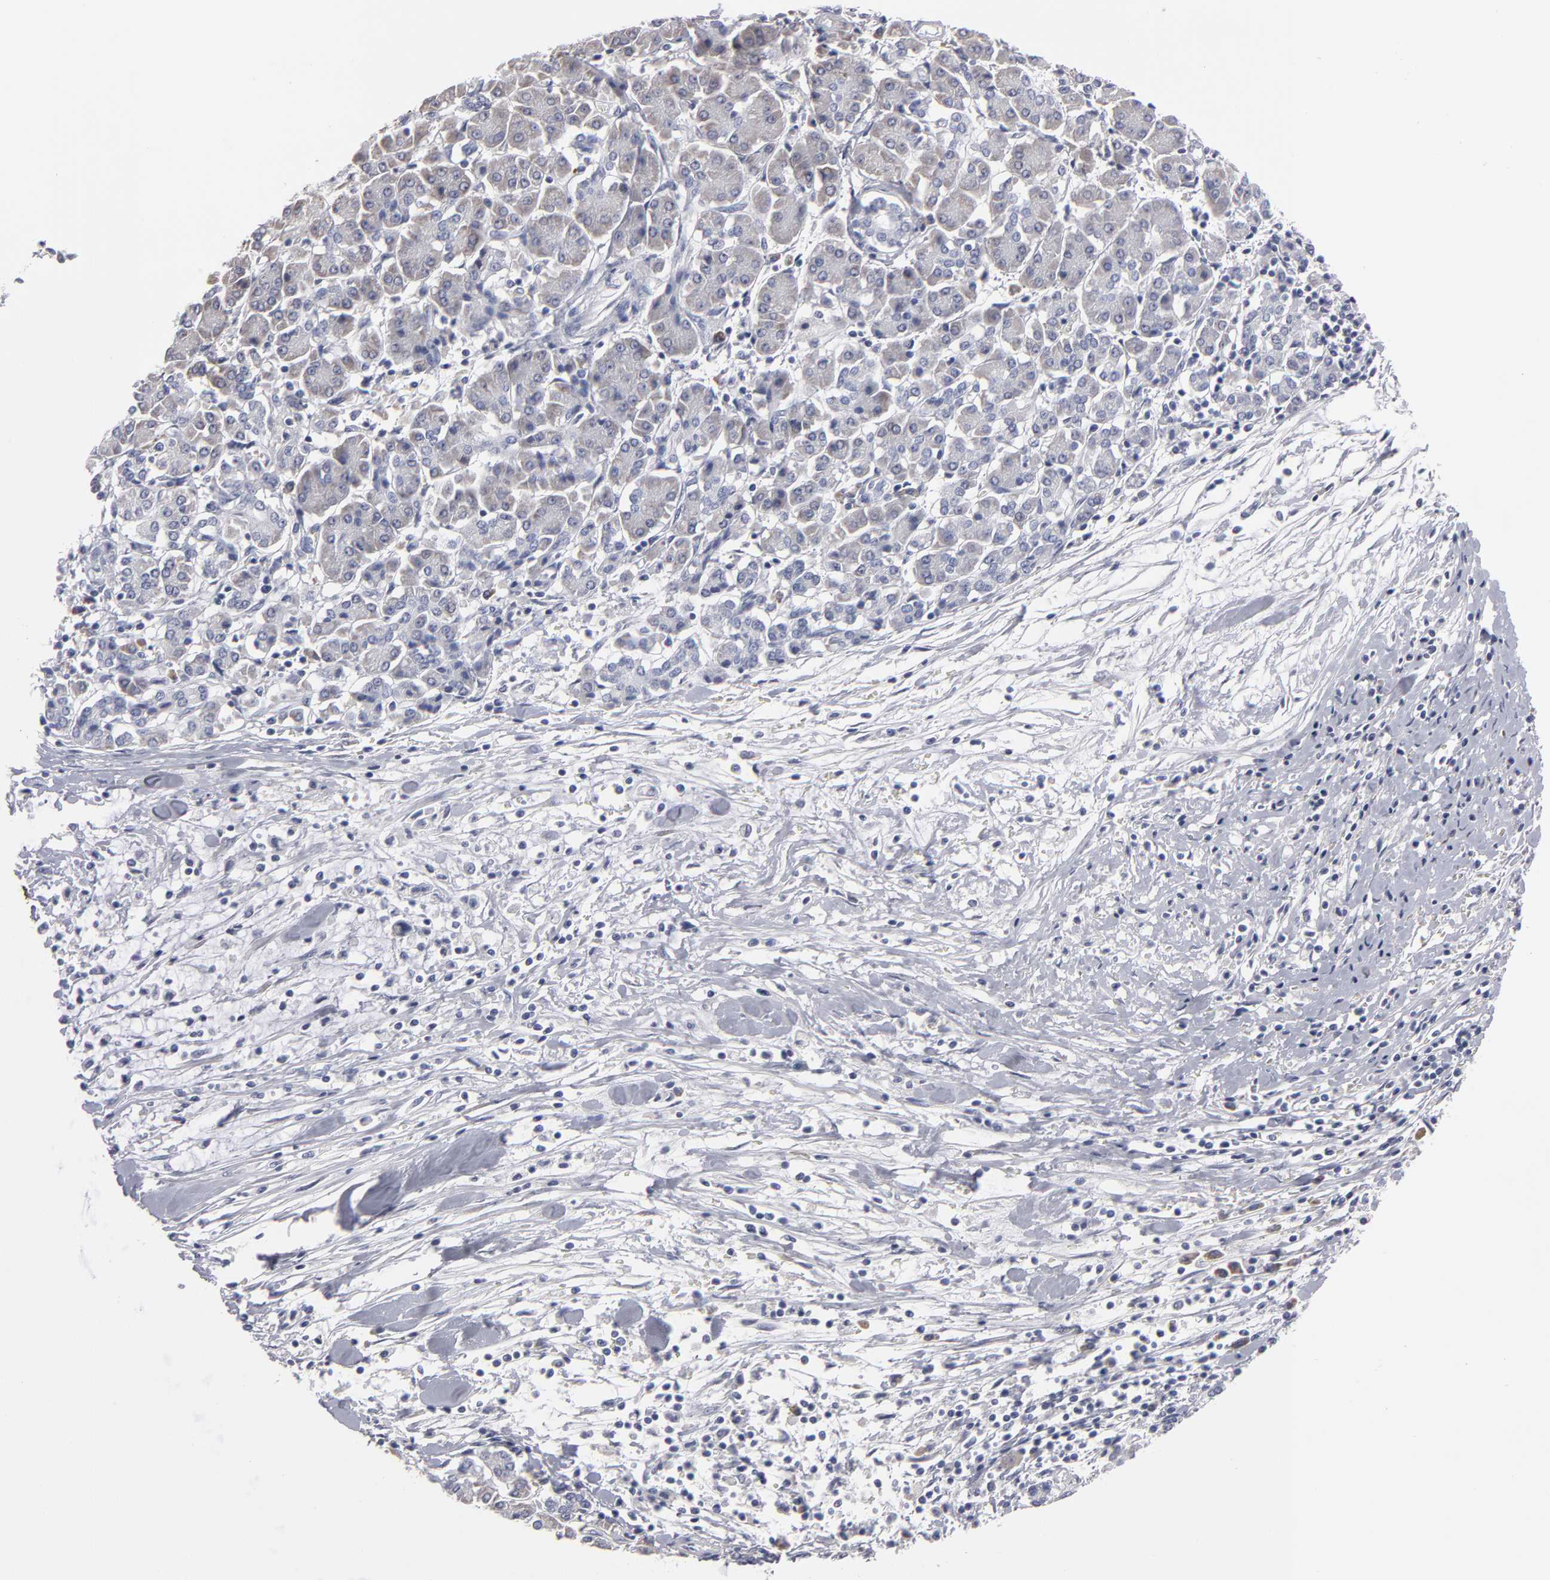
{"staining": {"intensity": "negative", "quantity": "none", "location": "none"}, "tissue": "pancreatic cancer", "cell_type": "Tumor cells", "image_type": "cancer", "snomed": [{"axis": "morphology", "description": "Adenocarcinoma, NOS"}, {"axis": "topography", "description": "Pancreas"}], "caption": "This photomicrograph is of adenocarcinoma (pancreatic) stained with immunohistochemistry (IHC) to label a protein in brown with the nuclei are counter-stained blue. There is no staining in tumor cells.", "gene": "CCDC80", "patient": {"sex": "female", "age": 57}}